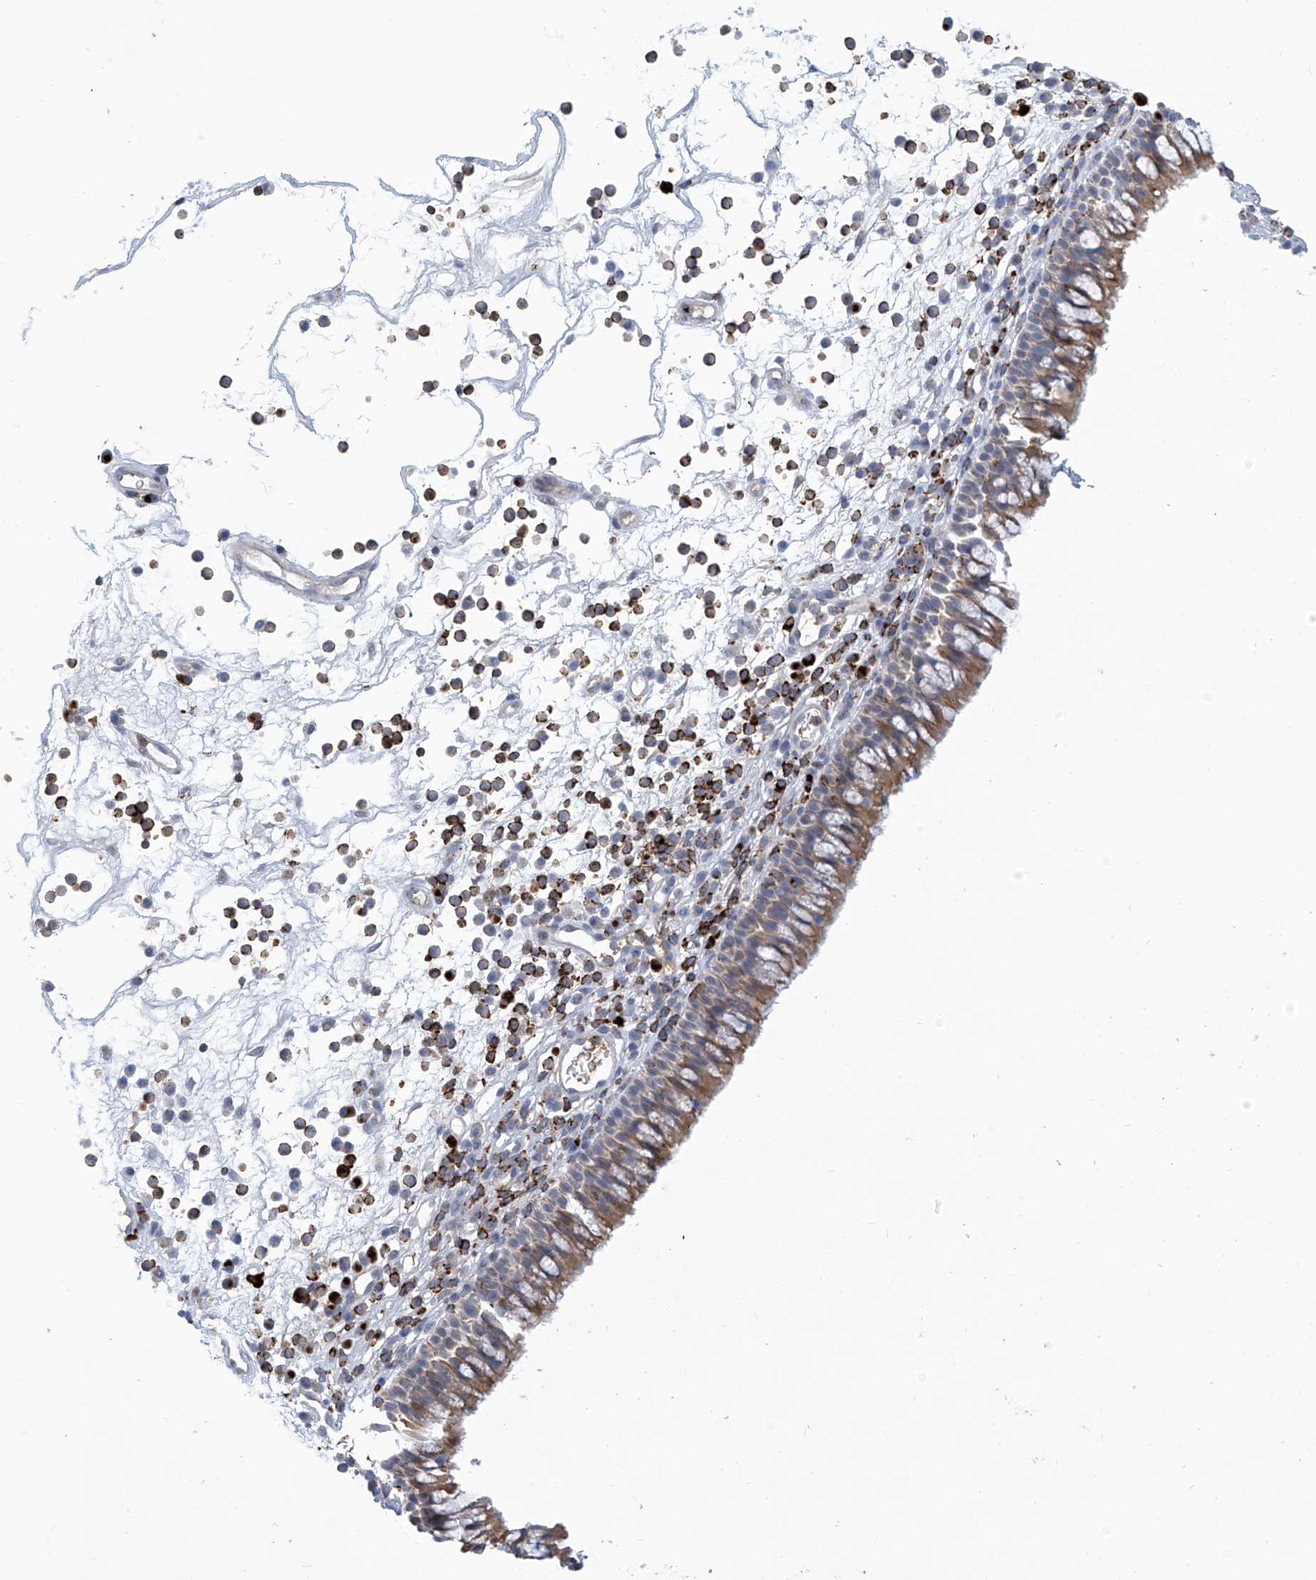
{"staining": {"intensity": "moderate", "quantity": "25%-75%", "location": "cytoplasmic/membranous"}, "tissue": "nasopharynx", "cell_type": "Respiratory epithelial cells", "image_type": "normal", "snomed": [{"axis": "morphology", "description": "Normal tissue, NOS"}, {"axis": "morphology", "description": "Inflammation, NOS"}, {"axis": "morphology", "description": "Malignant melanoma, Metastatic site"}, {"axis": "topography", "description": "Nasopharynx"}], "caption": "IHC image of benign human nasopharynx stained for a protein (brown), which shows medium levels of moderate cytoplasmic/membranous positivity in approximately 25%-75% of respiratory epithelial cells.", "gene": "IBA57", "patient": {"sex": "male", "age": 70}}